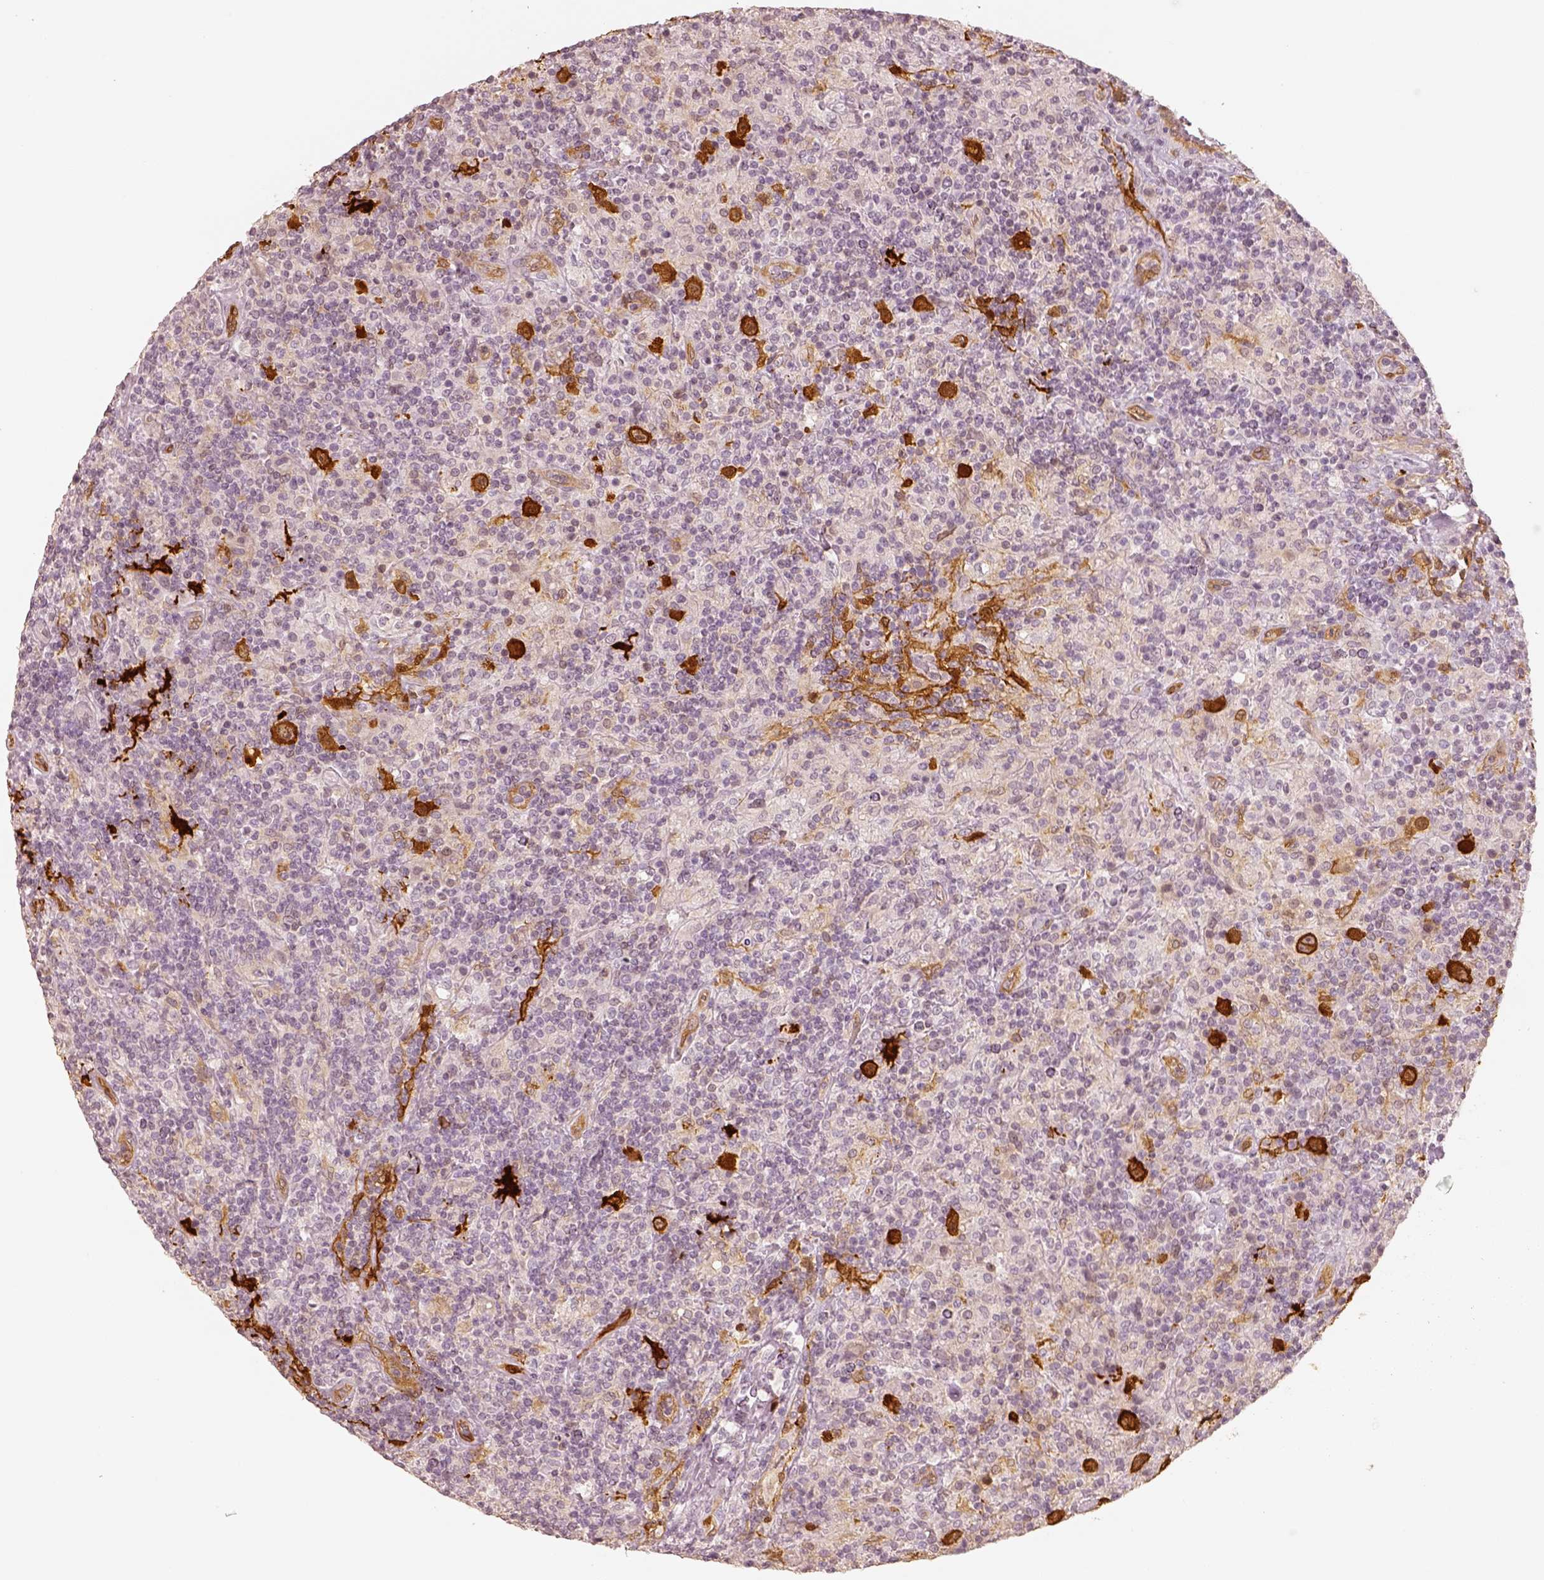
{"staining": {"intensity": "strong", "quantity": ">75%", "location": "cytoplasmic/membranous"}, "tissue": "lymphoma", "cell_type": "Tumor cells", "image_type": "cancer", "snomed": [{"axis": "morphology", "description": "Hodgkin's disease, NOS"}, {"axis": "topography", "description": "Lymph node"}], "caption": "The image displays immunohistochemical staining of Hodgkin's disease. There is strong cytoplasmic/membranous expression is identified in about >75% of tumor cells. Immunohistochemistry stains the protein in brown and the nuclei are stained blue.", "gene": "FSCN1", "patient": {"sex": "male", "age": 70}}